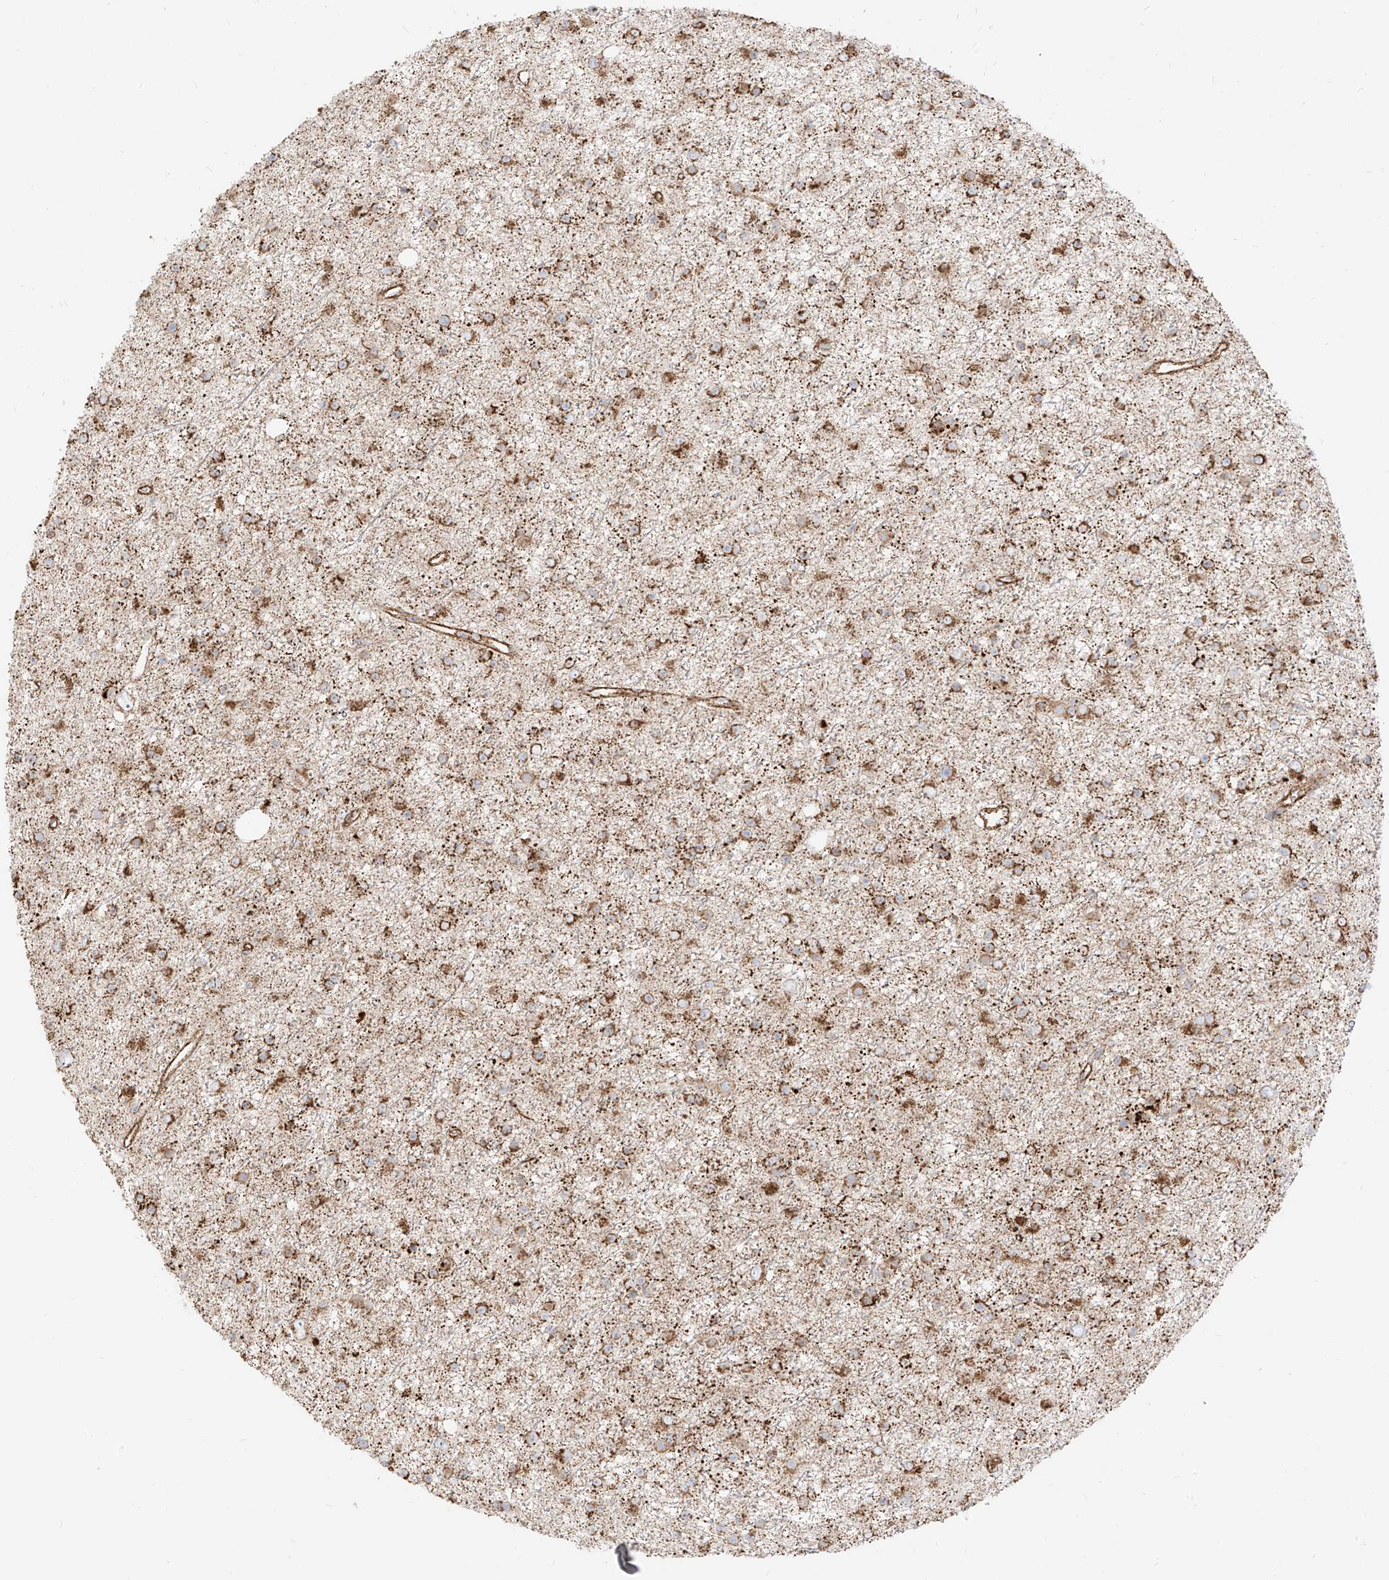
{"staining": {"intensity": "moderate", "quantity": ">75%", "location": "cytoplasmic/membranous"}, "tissue": "glioma", "cell_type": "Tumor cells", "image_type": "cancer", "snomed": [{"axis": "morphology", "description": "Glioma, malignant, Low grade"}, {"axis": "topography", "description": "Cerebral cortex"}], "caption": "Immunohistochemical staining of malignant glioma (low-grade) exhibits moderate cytoplasmic/membranous protein staining in approximately >75% of tumor cells.", "gene": "PLCL1", "patient": {"sex": "female", "age": 39}}